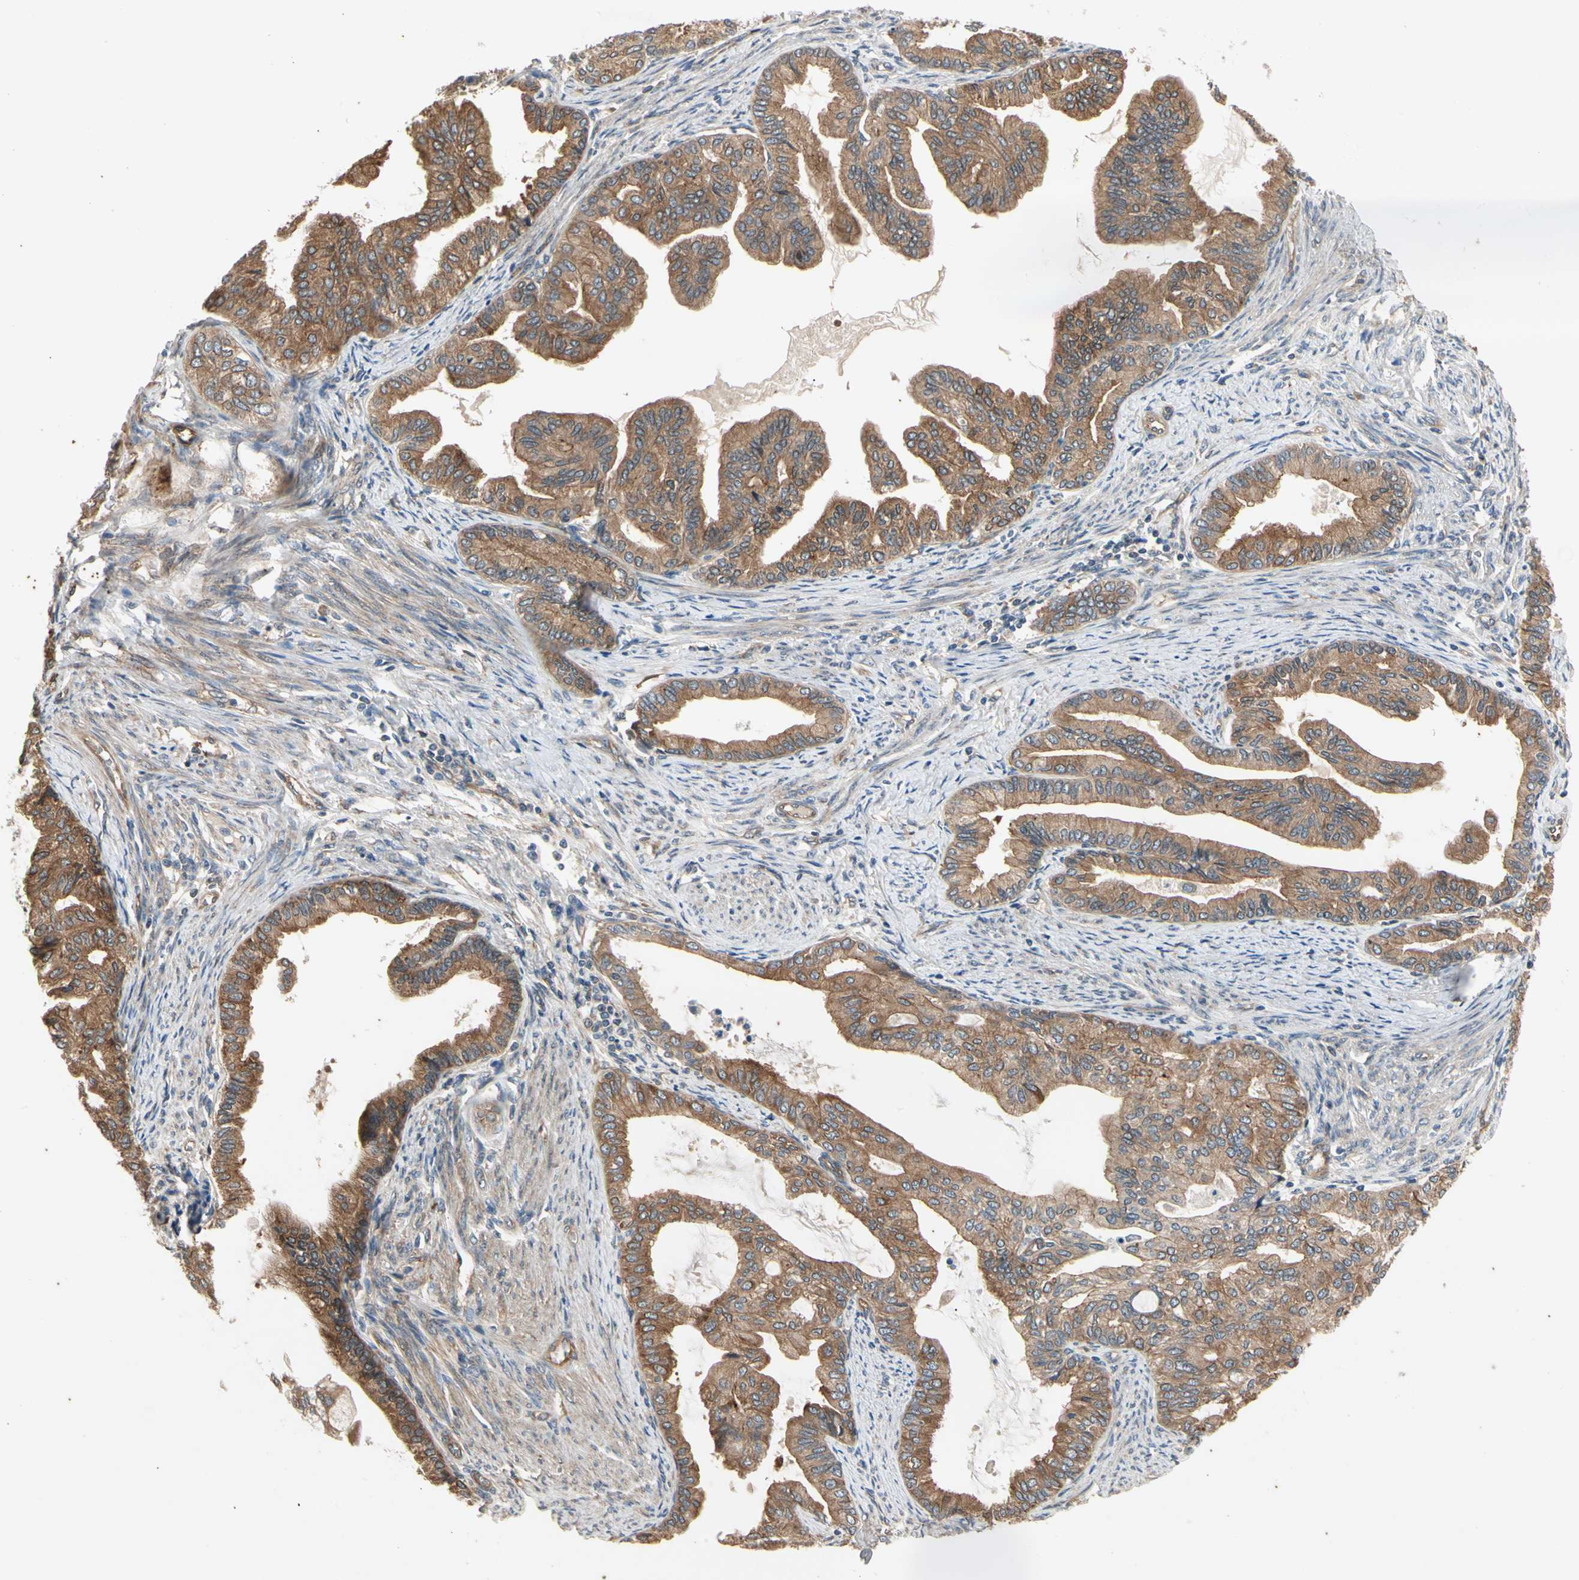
{"staining": {"intensity": "strong", "quantity": ">75%", "location": "cytoplasmic/membranous"}, "tissue": "endometrial cancer", "cell_type": "Tumor cells", "image_type": "cancer", "snomed": [{"axis": "morphology", "description": "Adenocarcinoma, NOS"}, {"axis": "topography", "description": "Endometrium"}], "caption": "Protein staining by immunohistochemistry demonstrates strong cytoplasmic/membranous staining in approximately >75% of tumor cells in endometrial cancer (adenocarcinoma).", "gene": "ROCK2", "patient": {"sex": "female", "age": 86}}